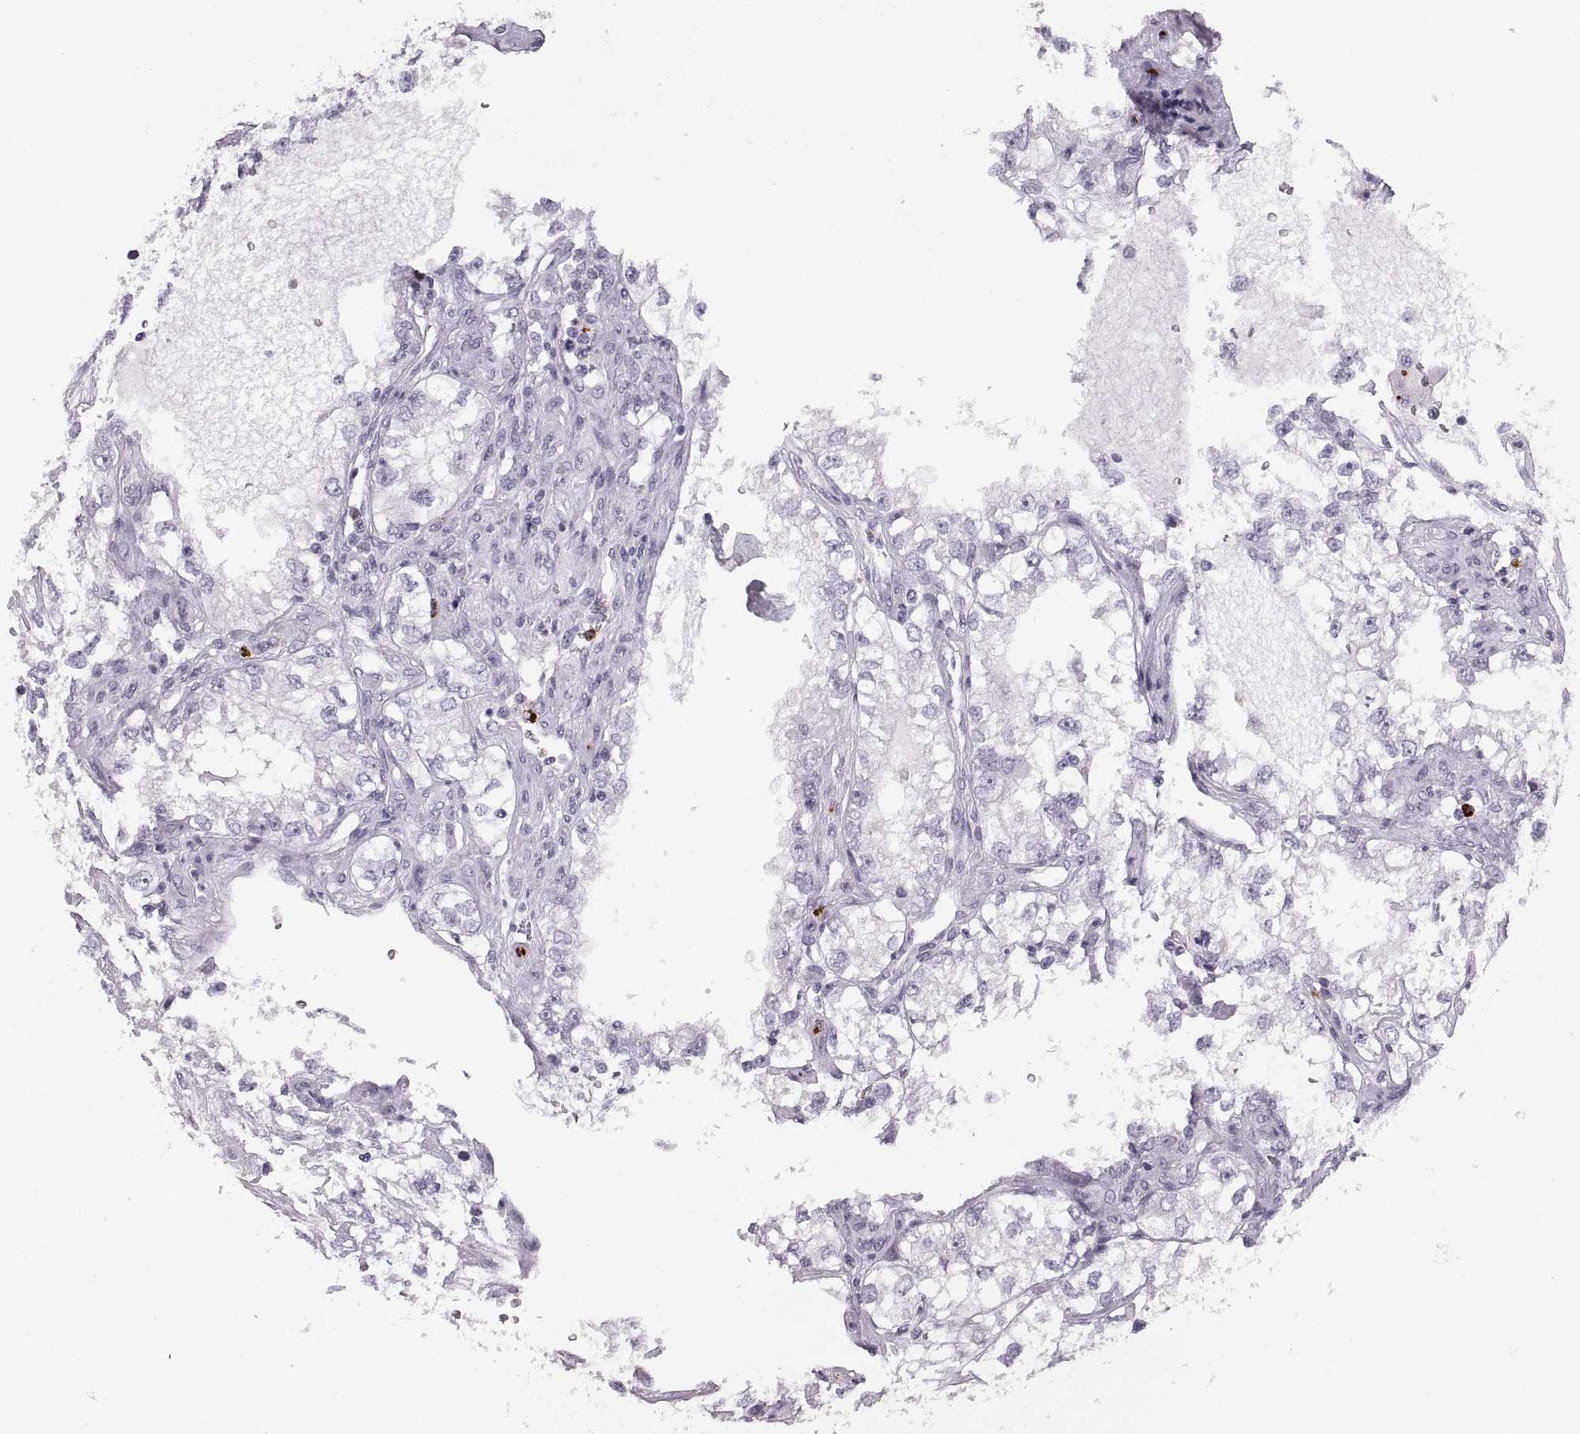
{"staining": {"intensity": "negative", "quantity": "none", "location": "none"}, "tissue": "renal cancer", "cell_type": "Tumor cells", "image_type": "cancer", "snomed": [{"axis": "morphology", "description": "Adenocarcinoma, NOS"}, {"axis": "topography", "description": "Kidney"}], "caption": "Tumor cells show no significant expression in renal cancer. (Stains: DAB immunohistochemistry with hematoxylin counter stain, Microscopy: brightfield microscopy at high magnification).", "gene": "MILR1", "patient": {"sex": "female", "age": 59}}